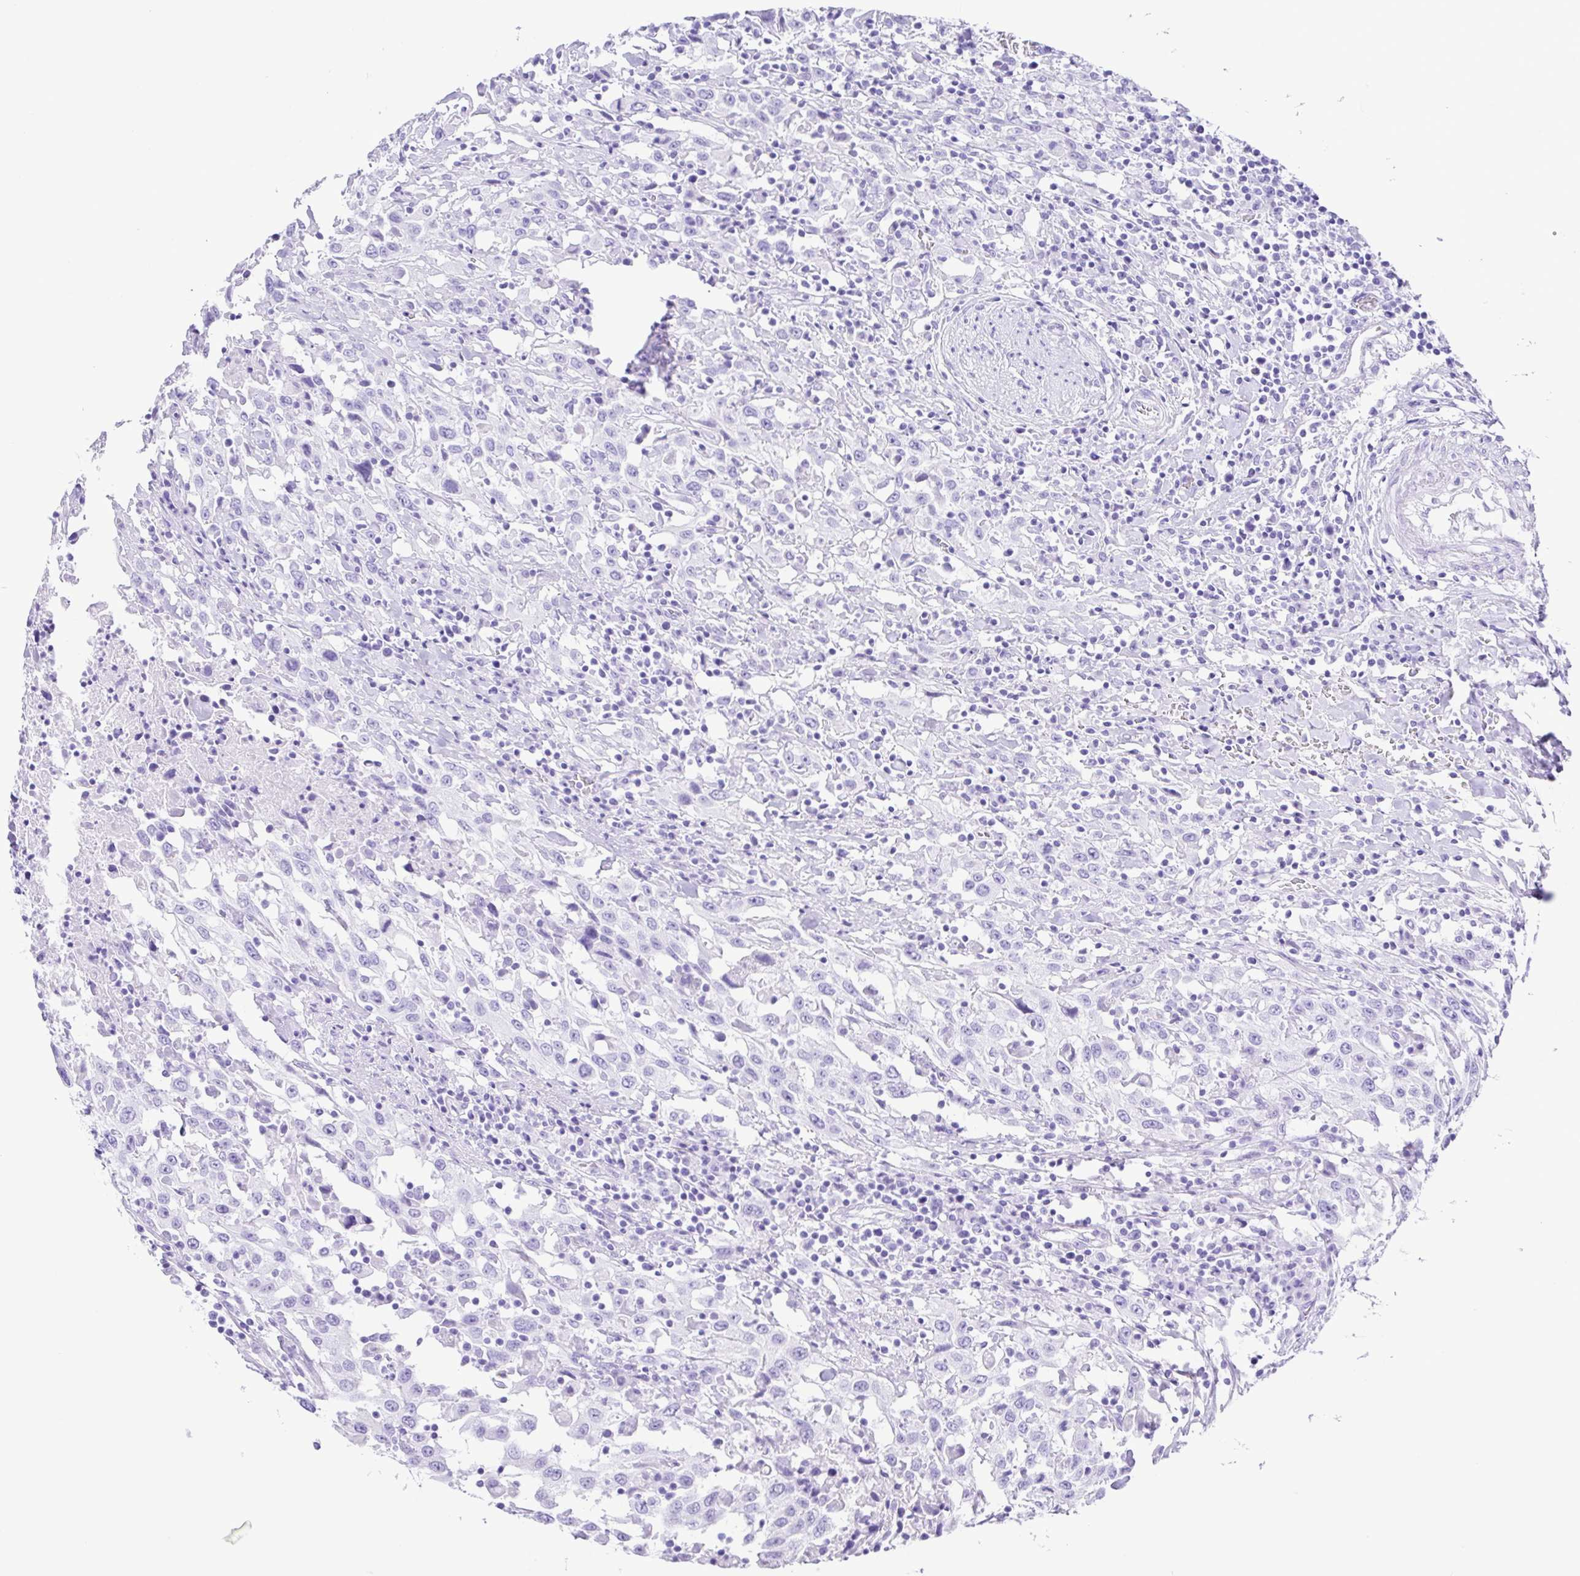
{"staining": {"intensity": "negative", "quantity": "none", "location": "none"}, "tissue": "urothelial cancer", "cell_type": "Tumor cells", "image_type": "cancer", "snomed": [{"axis": "morphology", "description": "Urothelial carcinoma, High grade"}, {"axis": "topography", "description": "Urinary bladder"}], "caption": "The immunohistochemistry (IHC) image has no significant expression in tumor cells of urothelial cancer tissue.", "gene": "ERP27", "patient": {"sex": "male", "age": 61}}